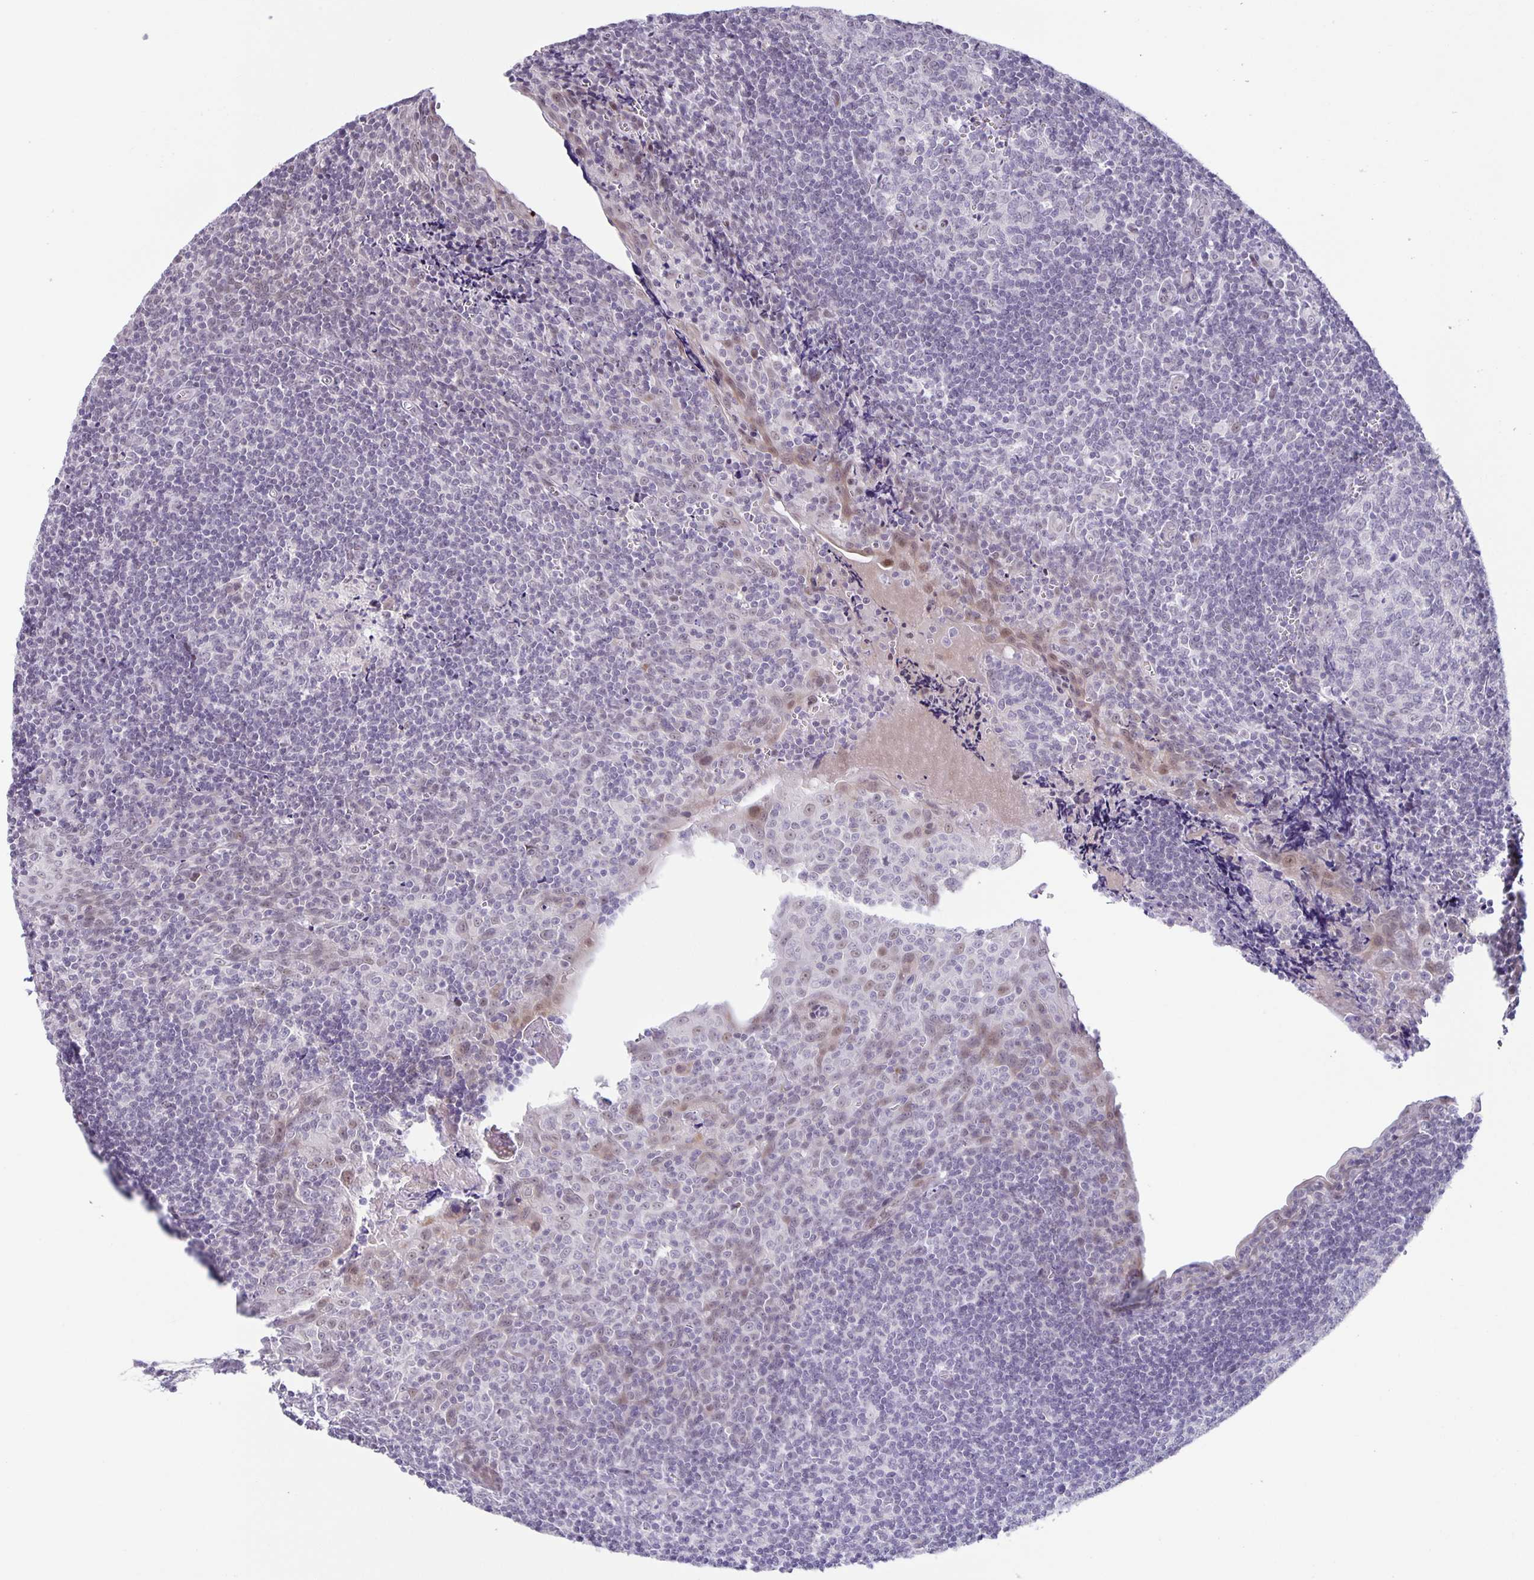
{"staining": {"intensity": "negative", "quantity": "none", "location": "none"}, "tissue": "tonsil", "cell_type": "Germinal center cells", "image_type": "normal", "snomed": [{"axis": "morphology", "description": "Normal tissue, NOS"}, {"axis": "morphology", "description": "Inflammation, NOS"}, {"axis": "topography", "description": "Tonsil"}], "caption": "Immunohistochemistry of normal human tonsil demonstrates no staining in germinal center cells. (DAB (3,3'-diaminobenzidine) immunohistochemistry (IHC) visualized using brightfield microscopy, high magnification).", "gene": "PHRF1", "patient": {"sex": "female", "age": 31}}